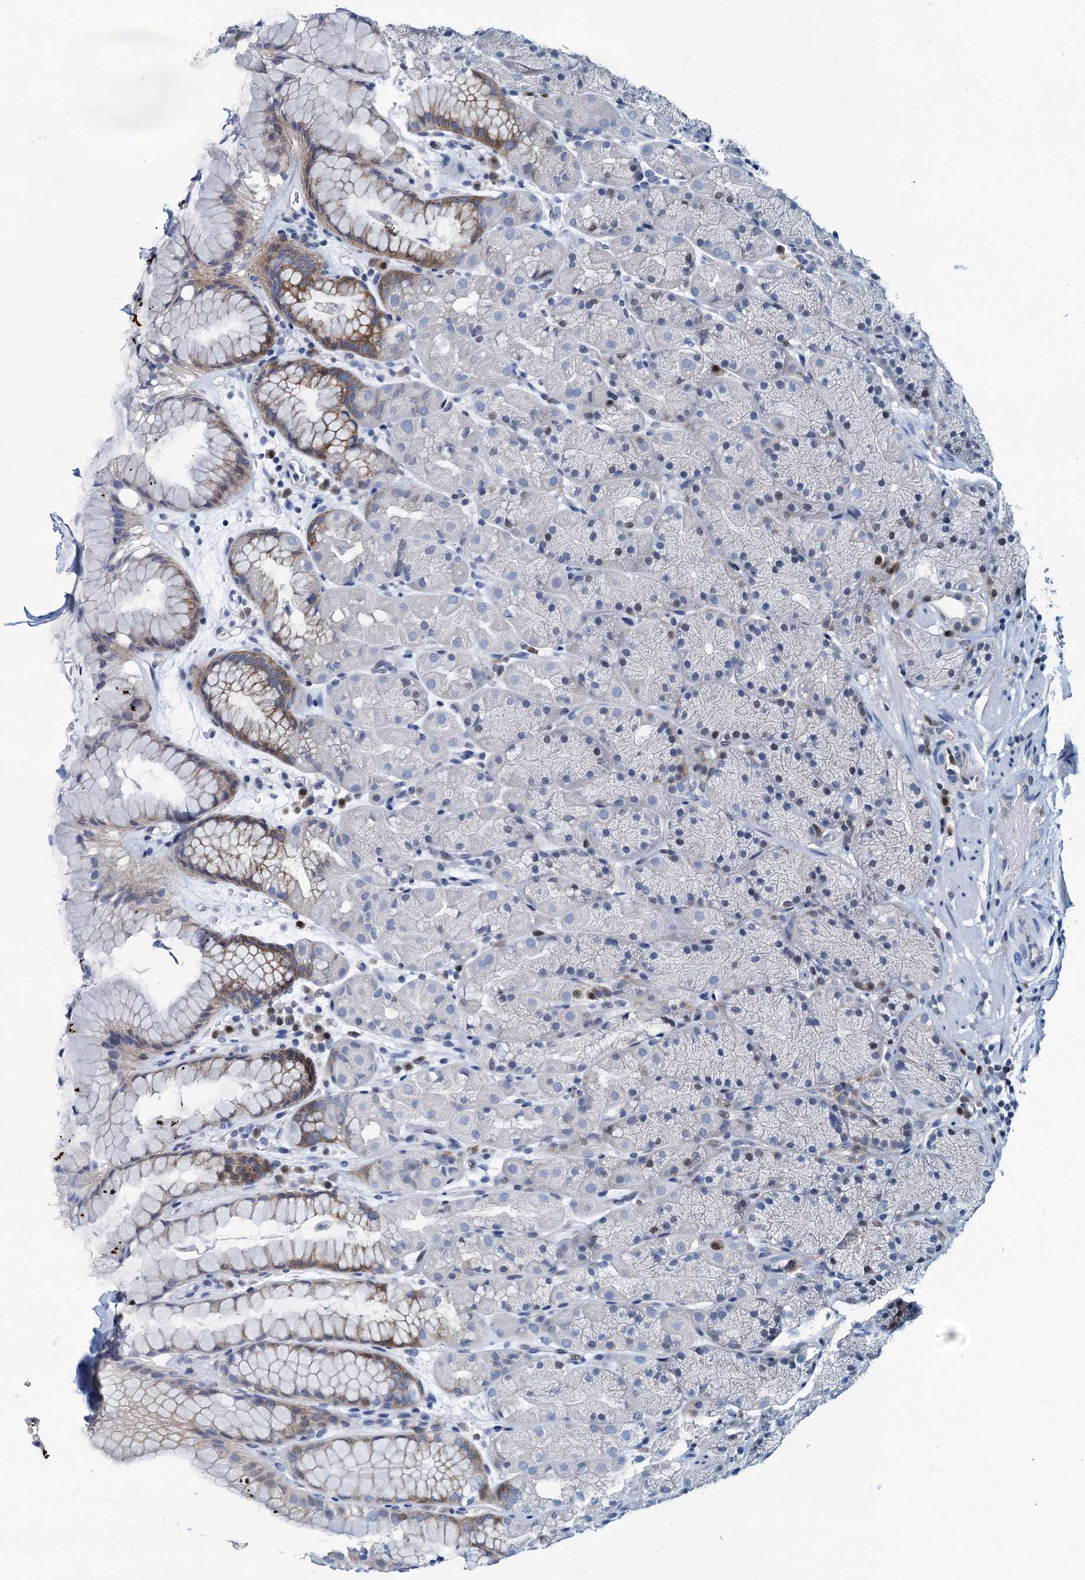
{"staining": {"intensity": "strong", "quantity": "<25%", "location": "cytoplasmic/membranous"}, "tissue": "stomach", "cell_type": "Glandular cells", "image_type": "normal", "snomed": [{"axis": "morphology", "description": "Normal tissue, NOS"}, {"axis": "topography", "description": "Stomach, upper"}, {"axis": "topography", "description": "Stomach, lower"}], "caption": "The photomicrograph displays immunohistochemical staining of unremarkable stomach. There is strong cytoplasmic/membranous staining is seen in approximately <25% of glandular cells.", "gene": "PTGES3", "patient": {"sex": "male", "age": 67}}